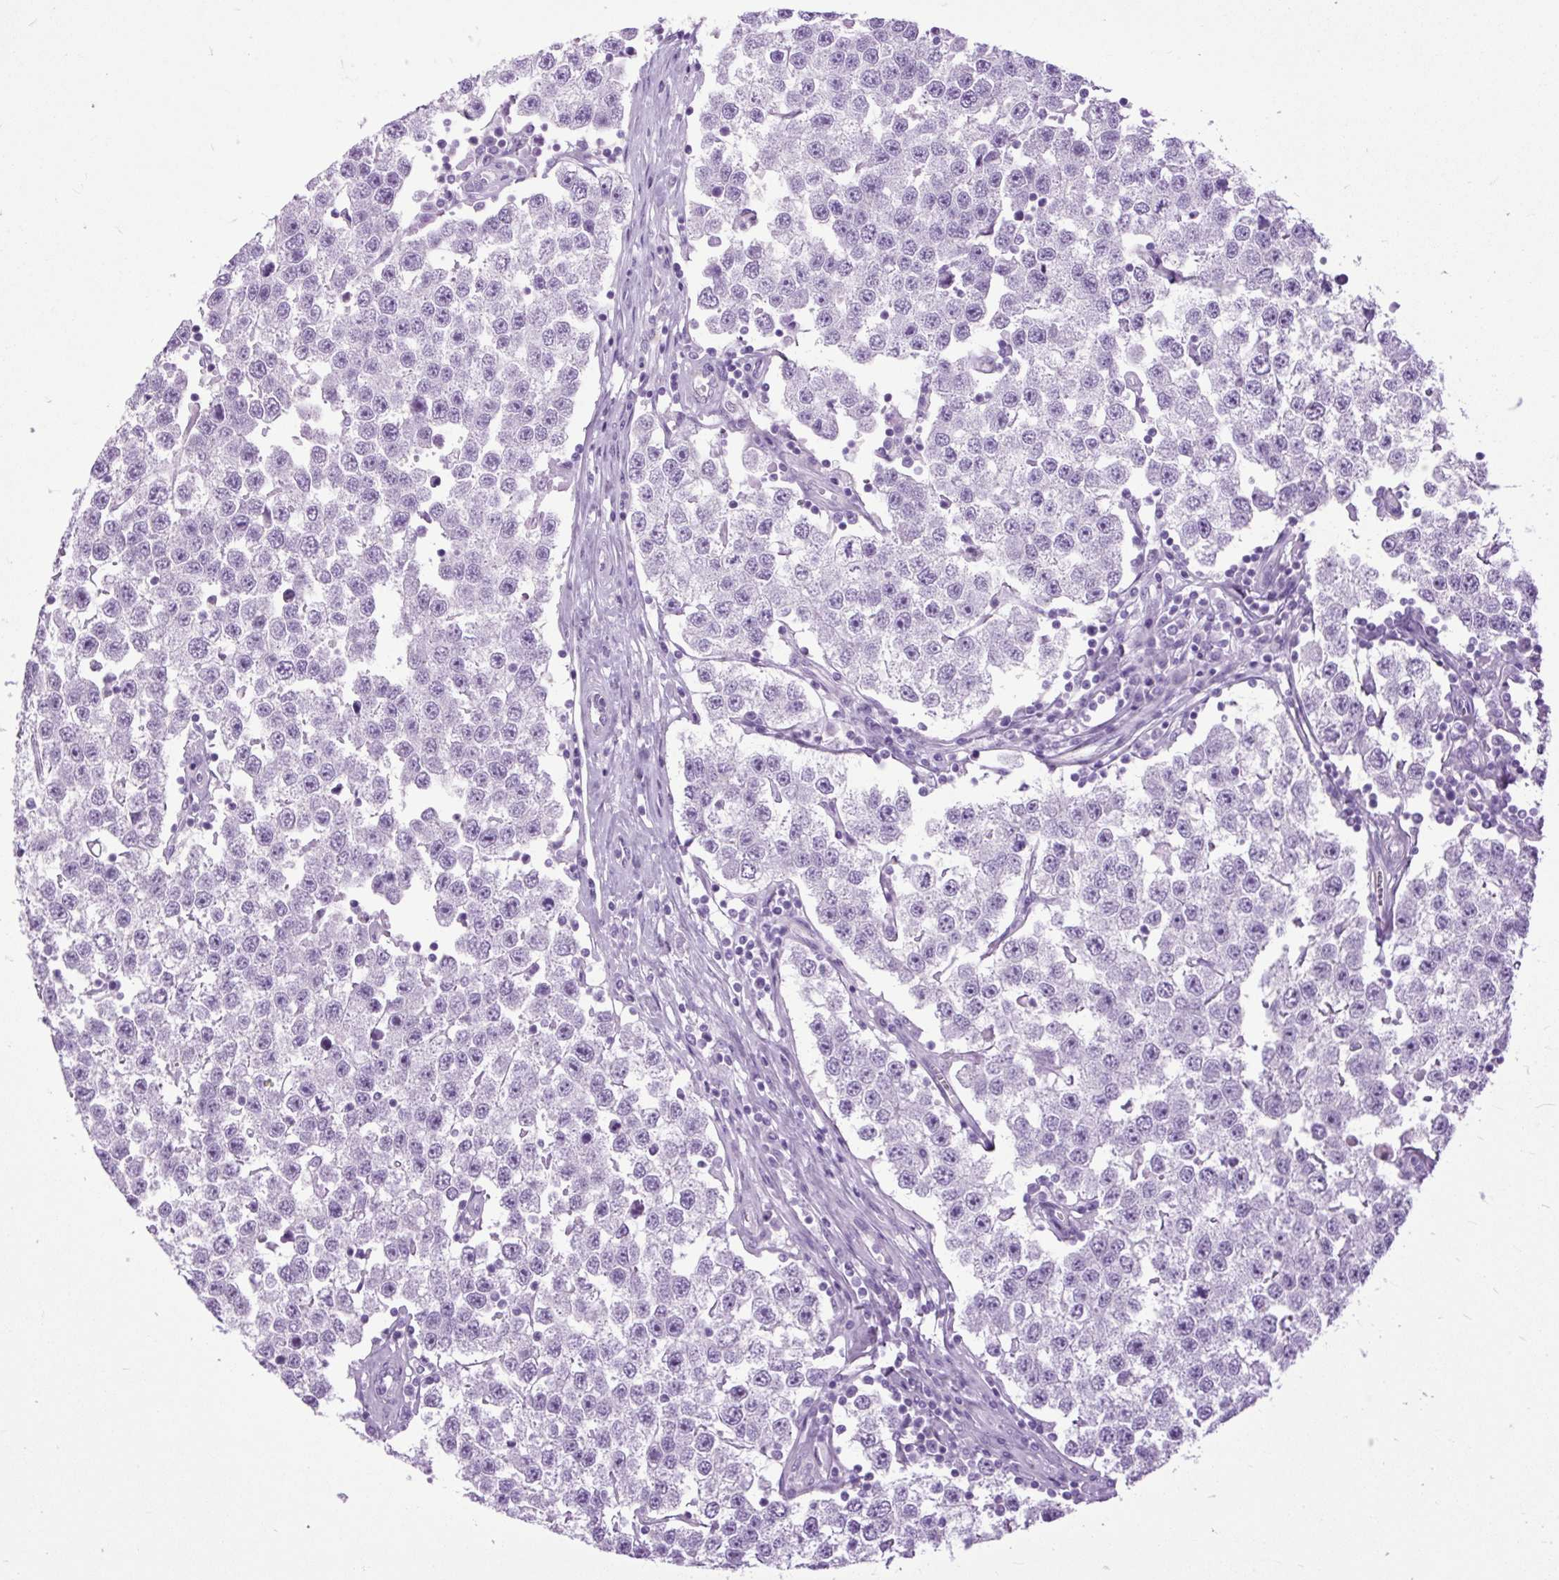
{"staining": {"intensity": "negative", "quantity": "none", "location": "none"}, "tissue": "testis cancer", "cell_type": "Tumor cells", "image_type": "cancer", "snomed": [{"axis": "morphology", "description": "Seminoma, NOS"}, {"axis": "topography", "description": "Testis"}], "caption": "Testis seminoma was stained to show a protein in brown. There is no significant expression in tumor cells.", "gene": "DPP6", "patient": {"sex": "male", "age": 34}}